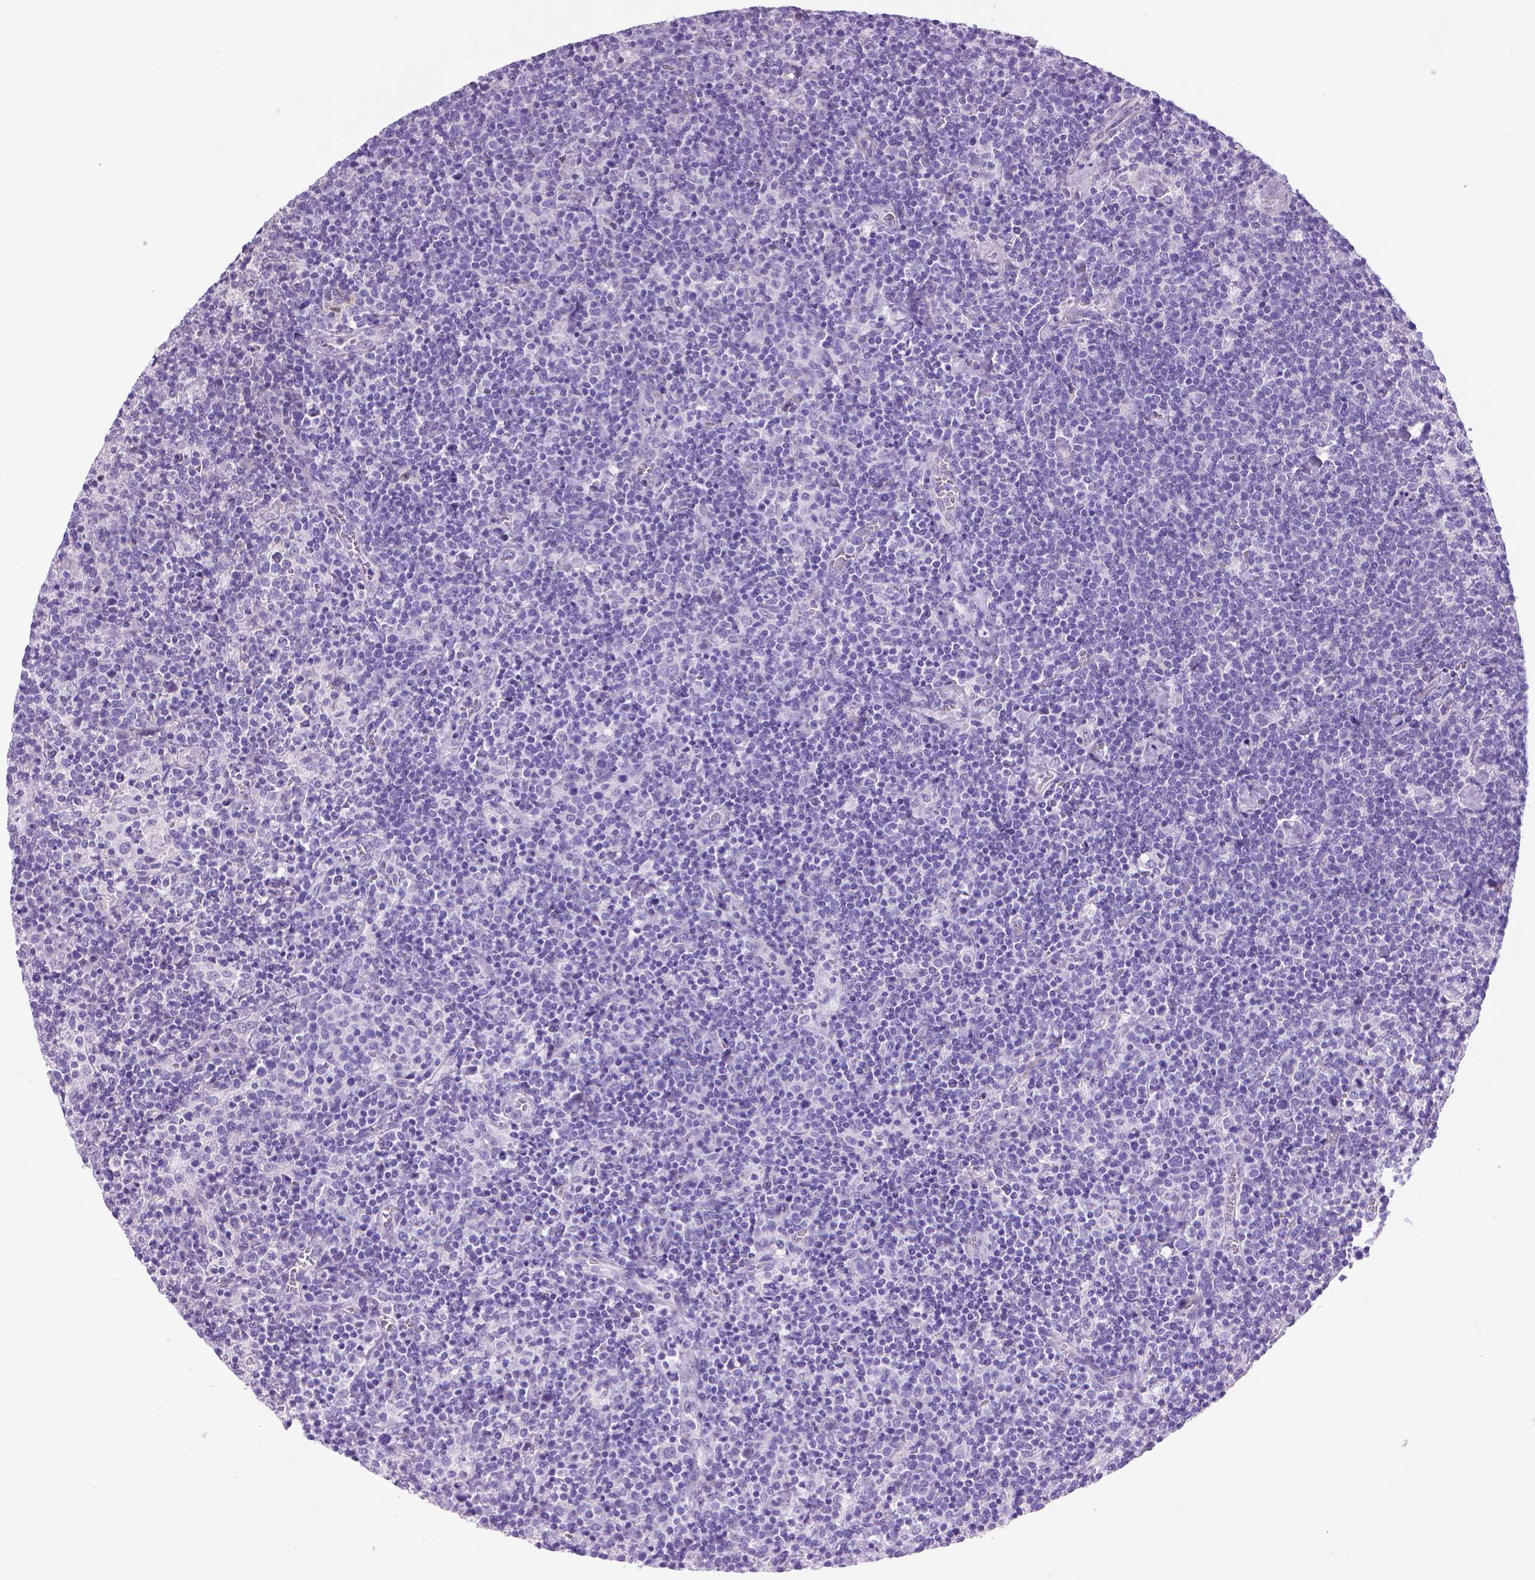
{"staining": {"intensity": "negative", "quantity": "none", "location": "none"}, "tissue": "lymphoma", "cell_type": "Tumor cells", "image_type": "cancer", "snomed": [{"axis": "morphology", "description": "Malignant lymphoma, non-Hodgkin's type, High grade"}, {"axis": "topography", "description": "Lymph node"}], "caption": "Tumor cells are negative for brown protein staining in lymphoma. (IHC, brightfield microscopy, high magnification).", "gene": "PNMA2", "patient": {"sex": "male", "age": 61}}